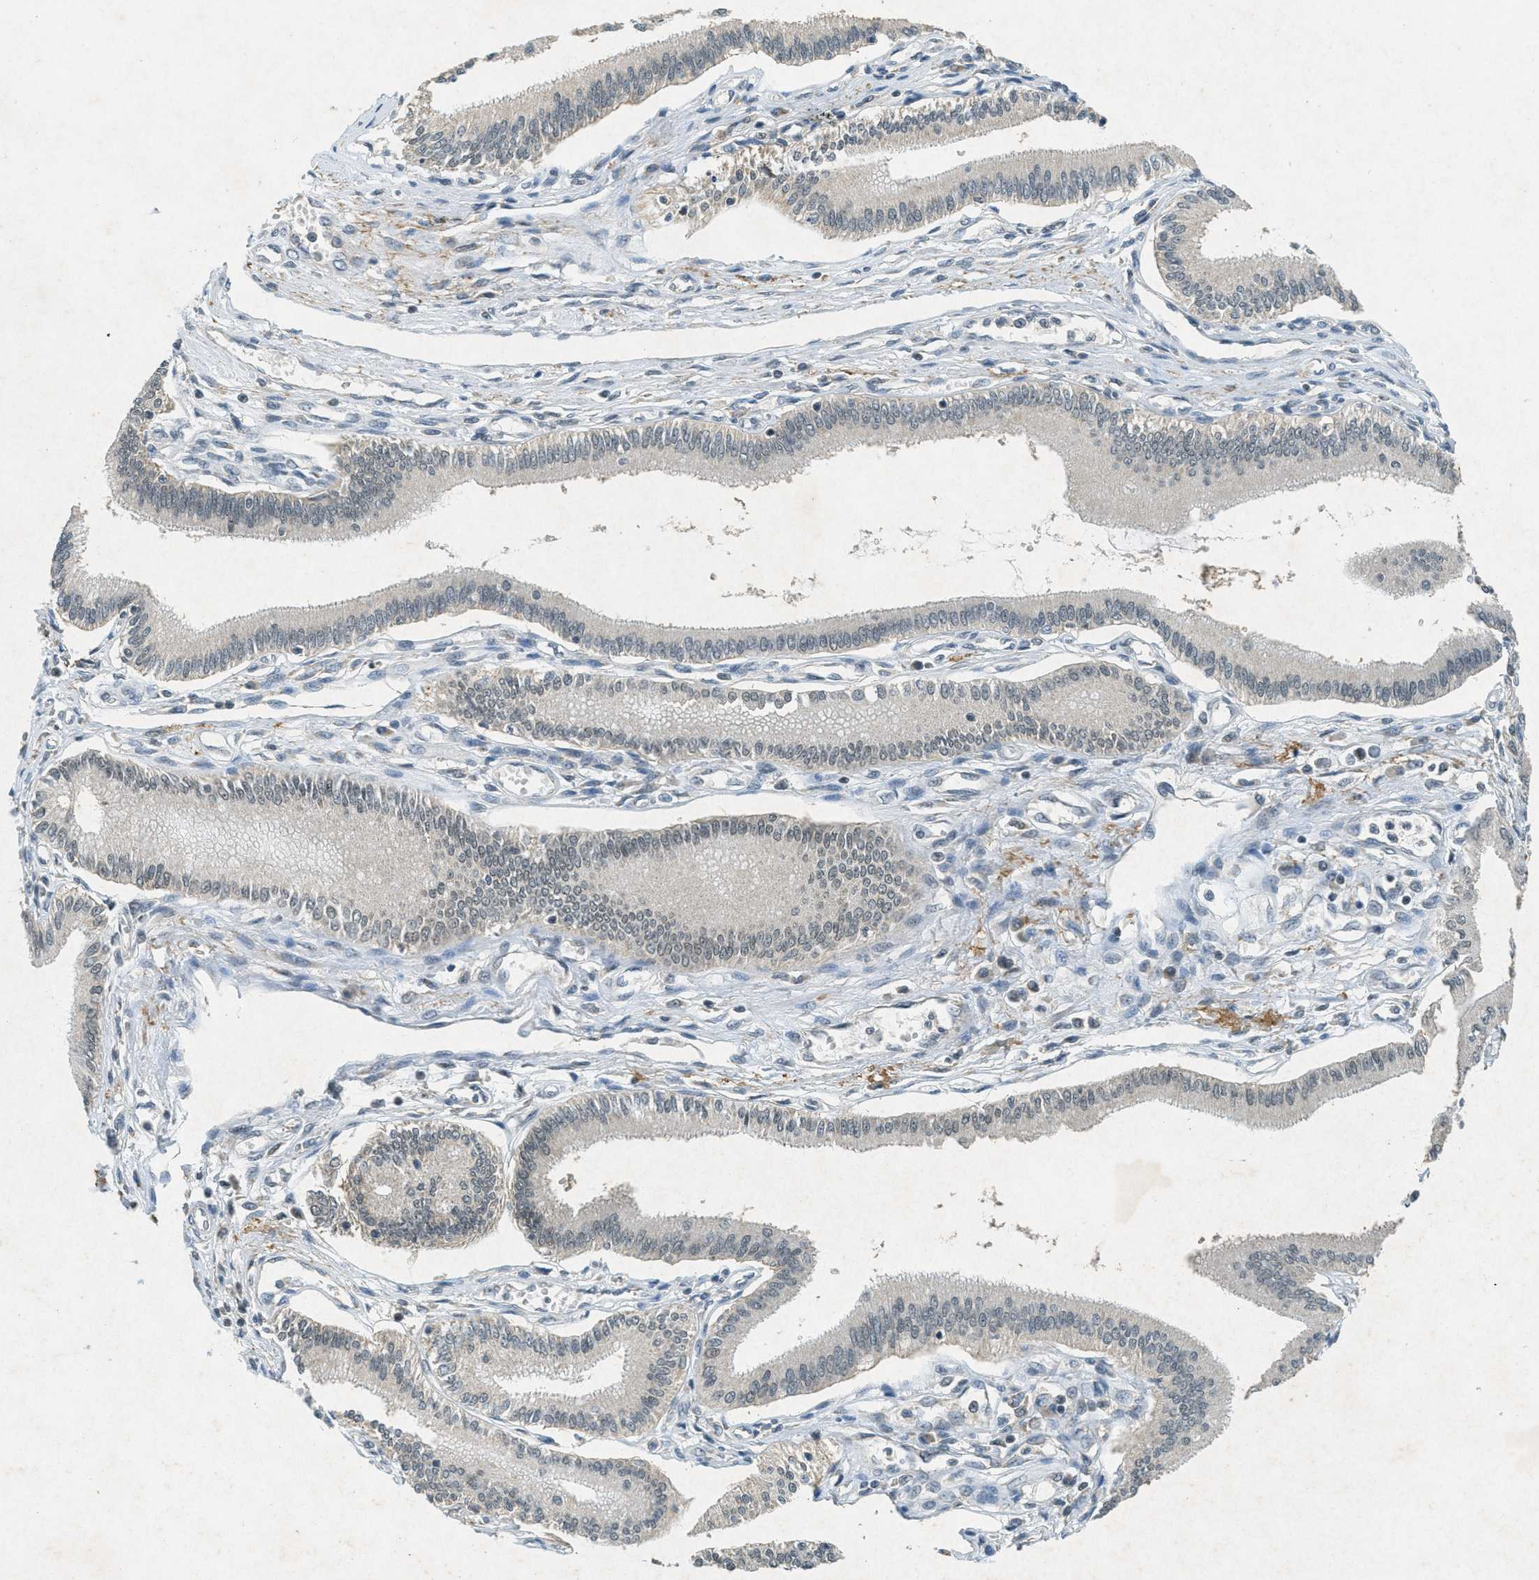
{"staining": {"intensity": "negative", "quantity": "none", "location": "none"}, "tissue": "pancreatic cancer", "cell_type": "Tumor cells", "image_type": "cancer", "snomed": [{"axis": "morphology", "description": "Adenocarcinoma, NOS"}, {"axis": "topography", "description": "Pancreas"}], "caption": "Tumor cells show no significant expression in adenocarcinoma (pancreatic).", "gene": "TCF20", "patient": {"sex": "male", "age": 56}}